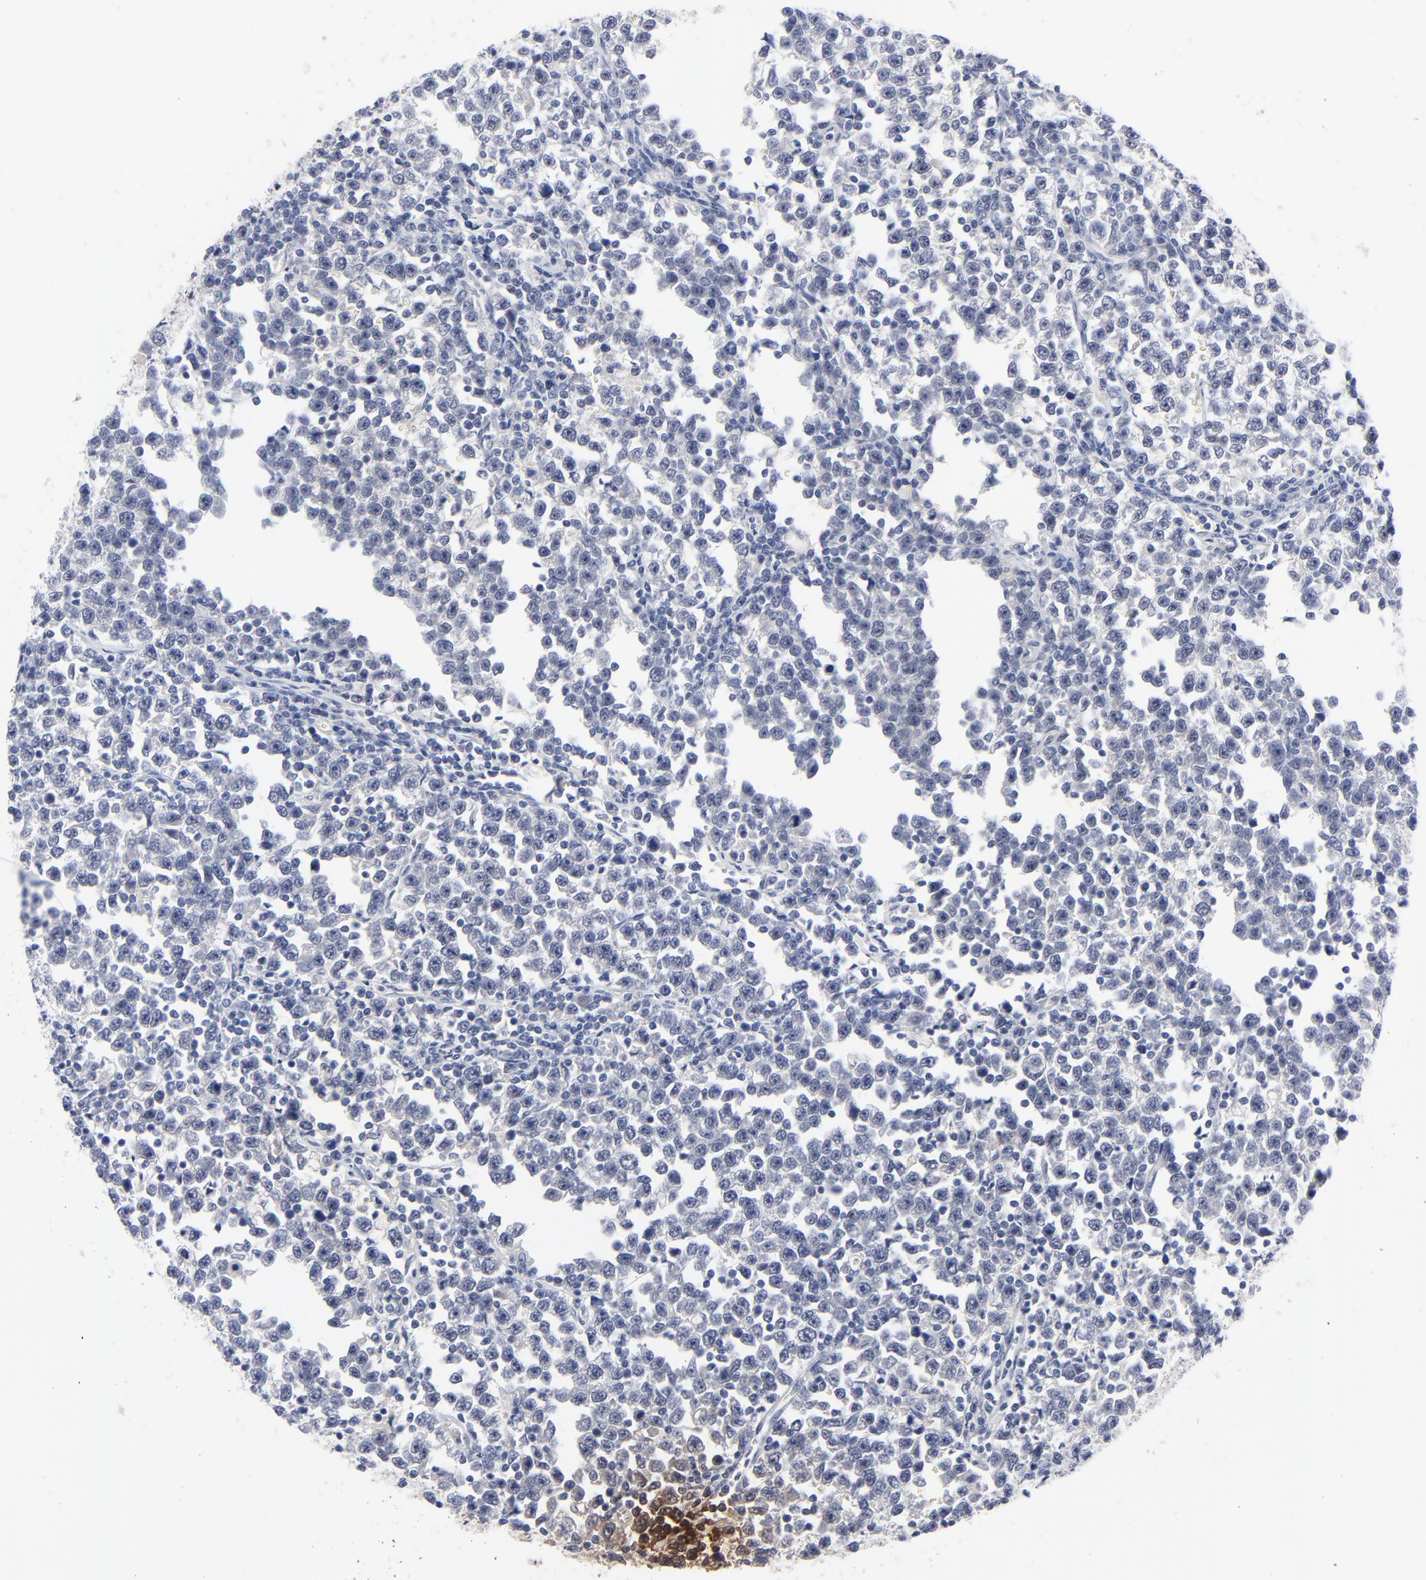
{"staining": {"intensity": "negative", "quantity": "none", "location": "none"}, "tissue": "testis cancer", "cell_type": "Tumor cells", "image_type": "cancer", "snomed": [{"axis": "morphology", "description": "Seminoma, NOS"}, {"axis": "topography", "description": "Testis"}], "caption": "A high-resolution image shows immunohistochemistry staining of seminoma (testis), which exhibits no significant positivity in tumor cells. The staining is performed using DAB (3,3'-diaminobenzidine) brown chromogen with nuclei counter-stained in using hematoxylin.", "gene": "CLEC4G", "patient": {"sex": "male", "age": 43}}